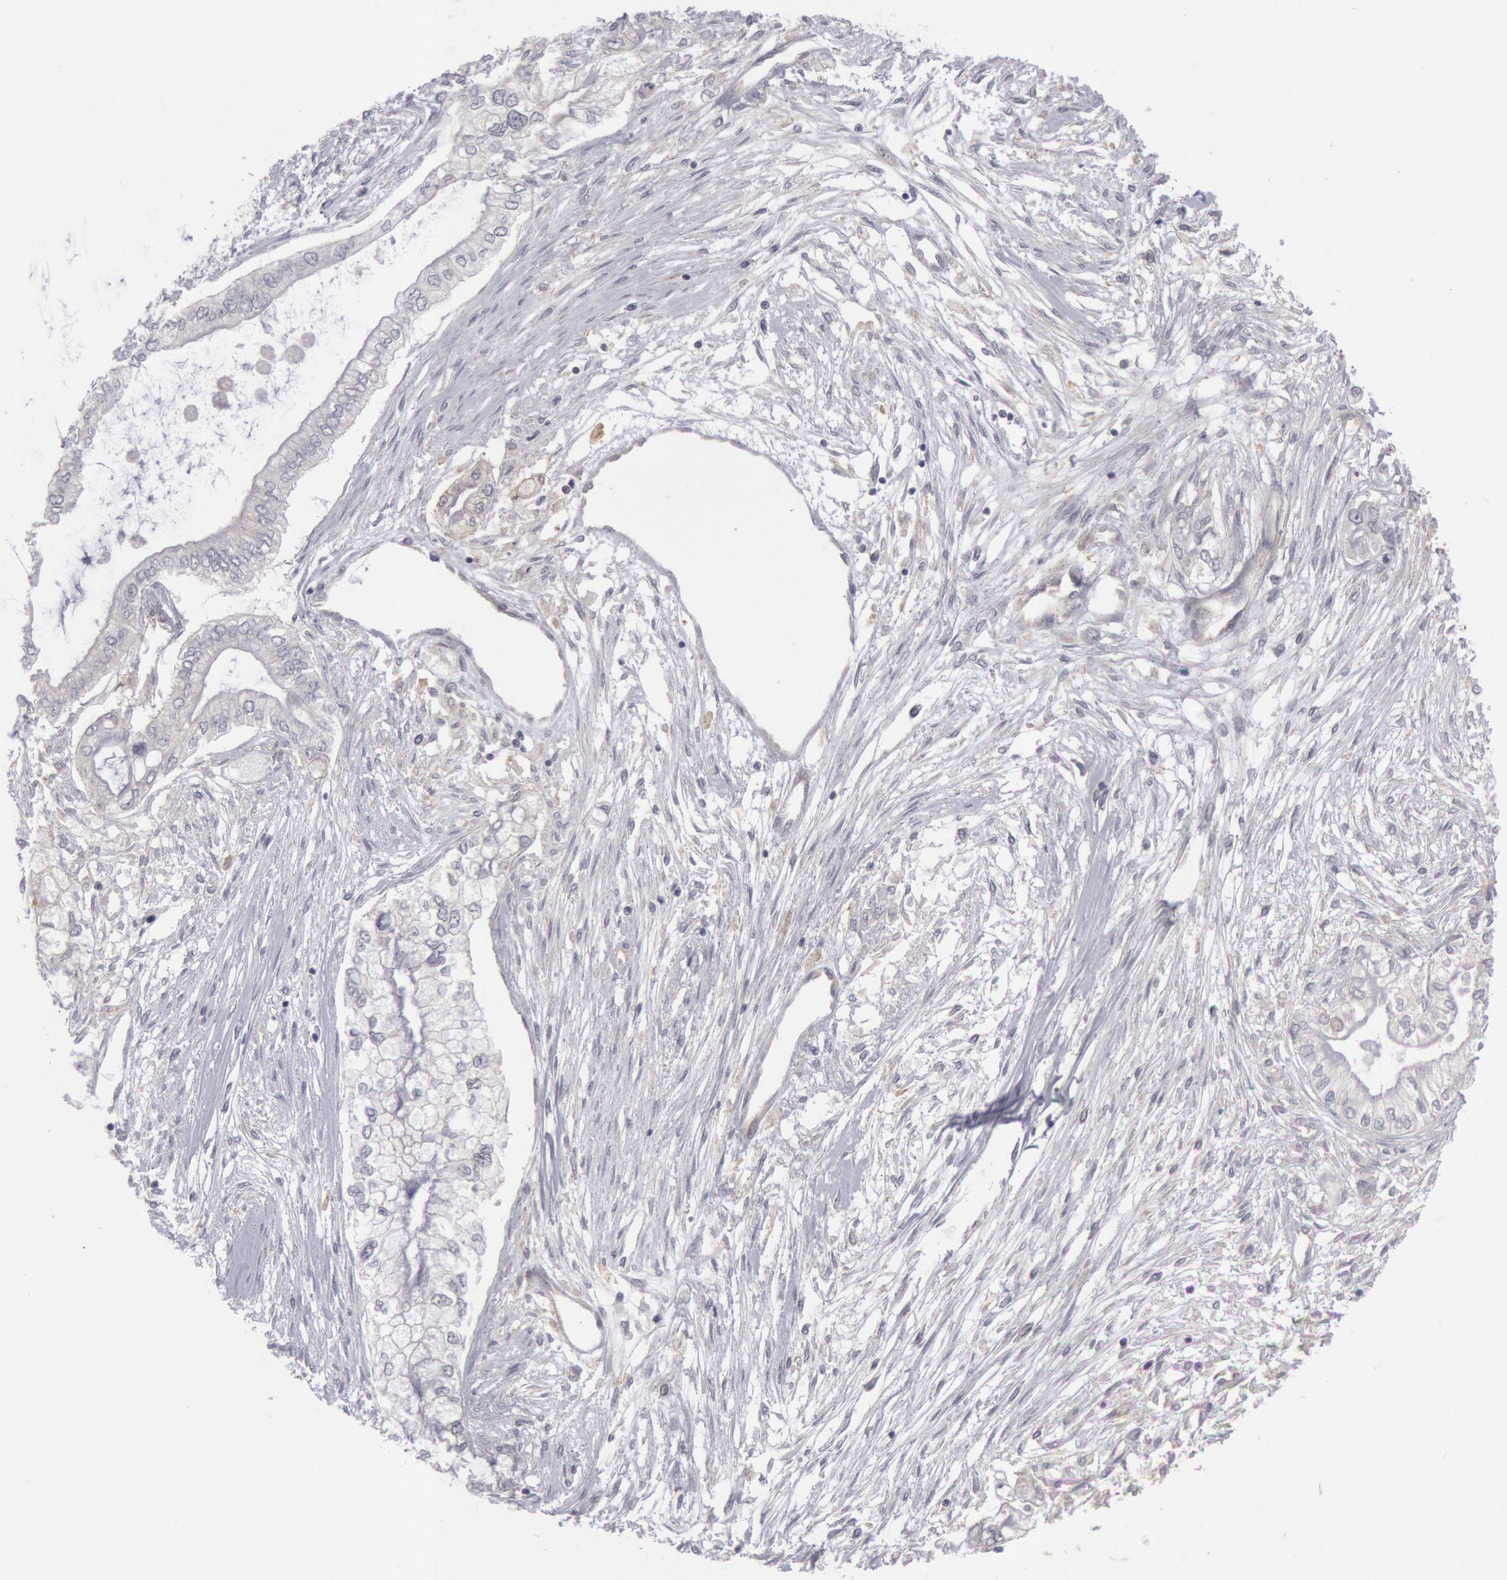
{"staining": {"intensity": "negative", "quantity": "none", "location": "none"}, "tissue": "pancreatic cancer", "cell_type": "Tumor cells", "image_type": "cancer", "snomed": [{"axis": "morphology", "description": "Adenocarcinoma, NOS"}, {"axis": "topography", "description": "Pancreas"}], "caption": "Tumor cells show no significant protein expression in adenocarcinoma (pancreatic). (DAB (3,3'-diaminobenzidine) immunohistochemistry visualized using brightfield microscopy, high magnification).", "gene": "IKBKB", "patient": {"sex": "male", "age": 79}}